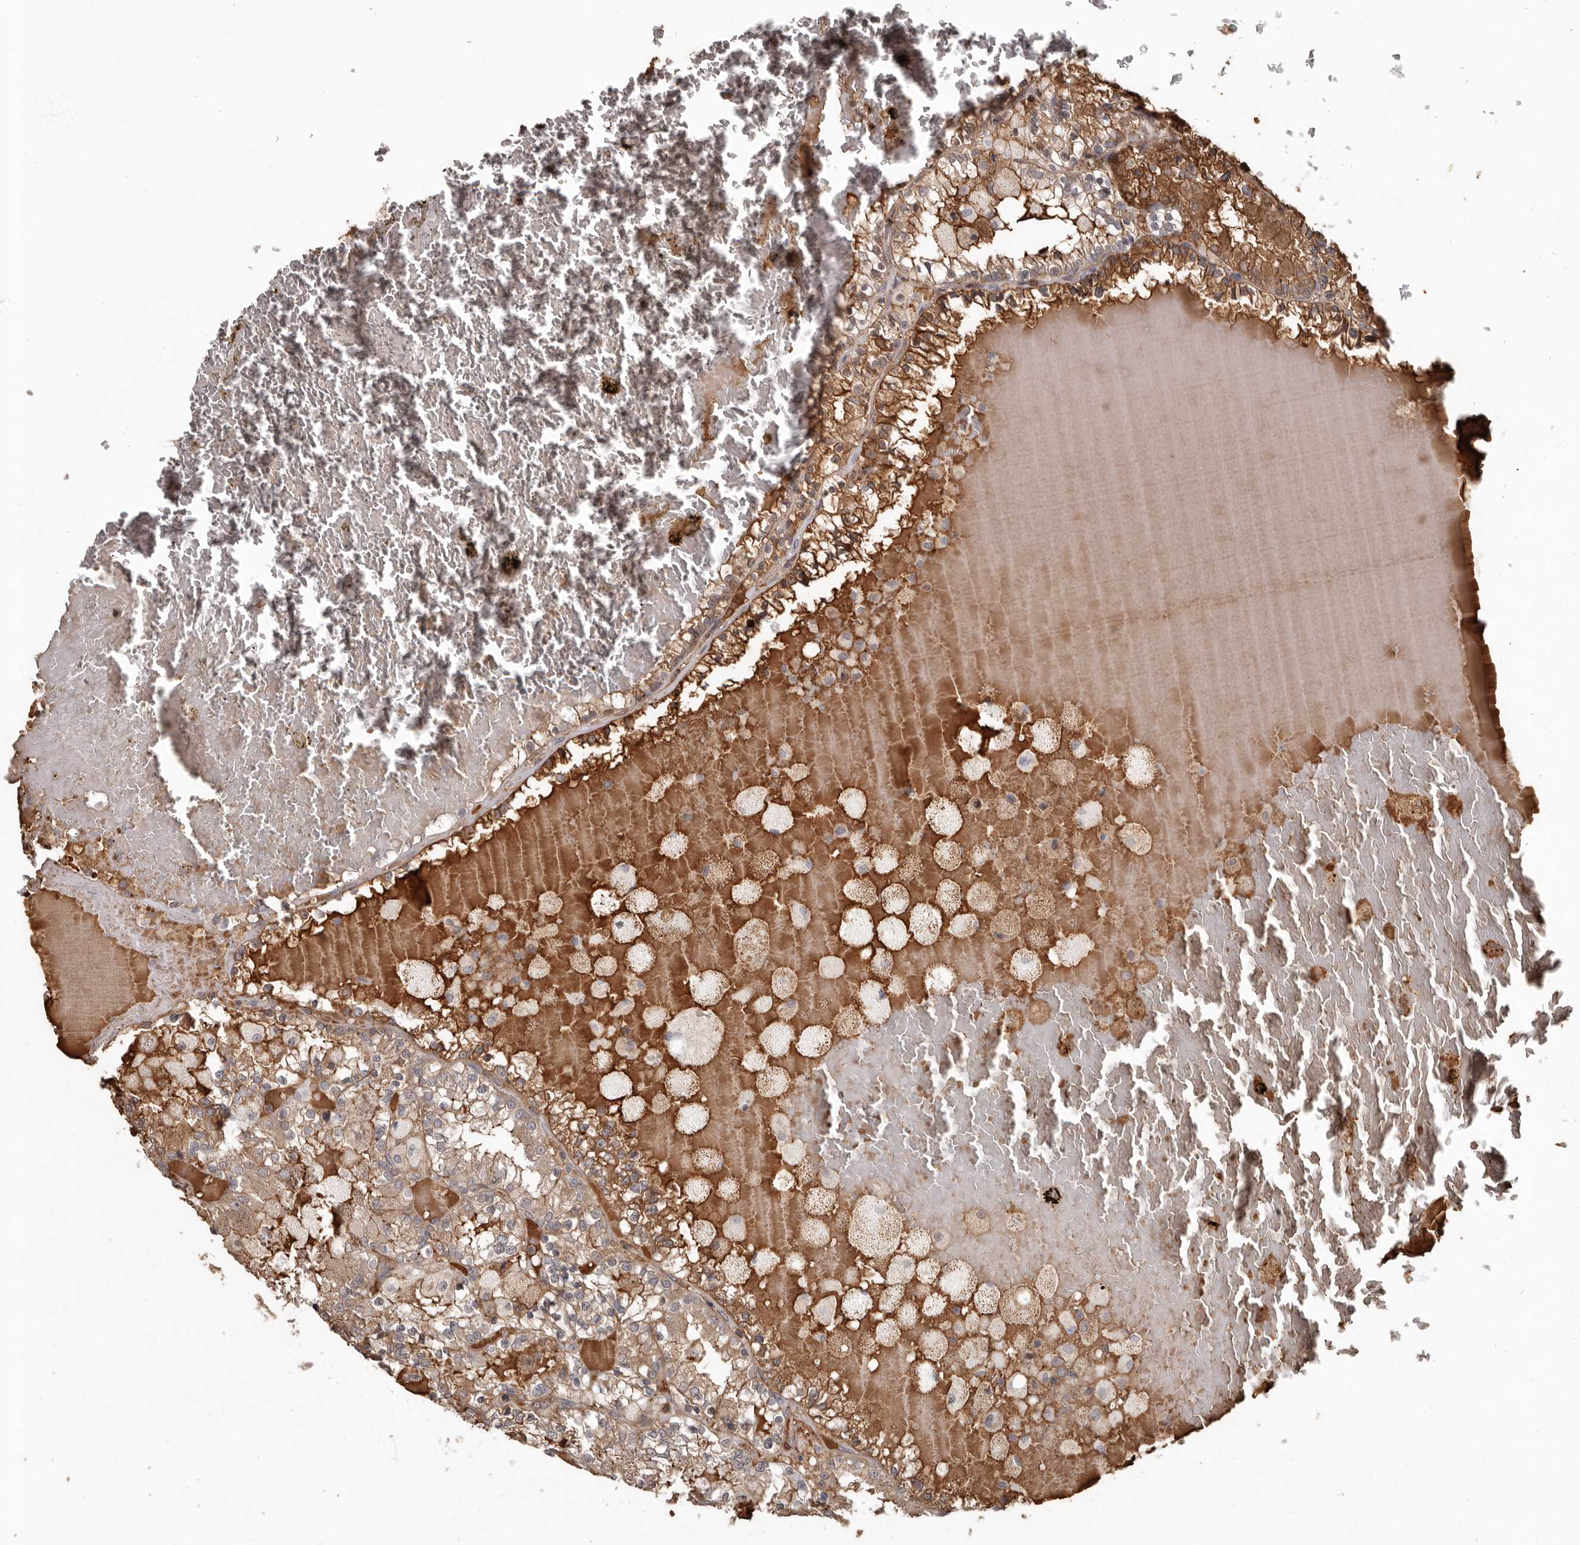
{"staining": {"intensity": "moderate", "quantity": ">75%", "location": "cytoplasmic/membranous"}, "tissue": "renal cancer", "cell_type": "Tumor cells", "image_type": "cancer", "snomed": [{"axis": "morphology", "description": "Adenocarcinoma, NOS"}, {"axis": "topography", "description": "Kidney"}], "caption": "Renal cancer (adenocarcinoma) was stained to show a protein in brown. There is medium levels of moderate cytoplasmic/membranous staining in about >75% of tumor cells.", "gene": "LRGUK", "patient": {"sex": "female", "age": 56}}